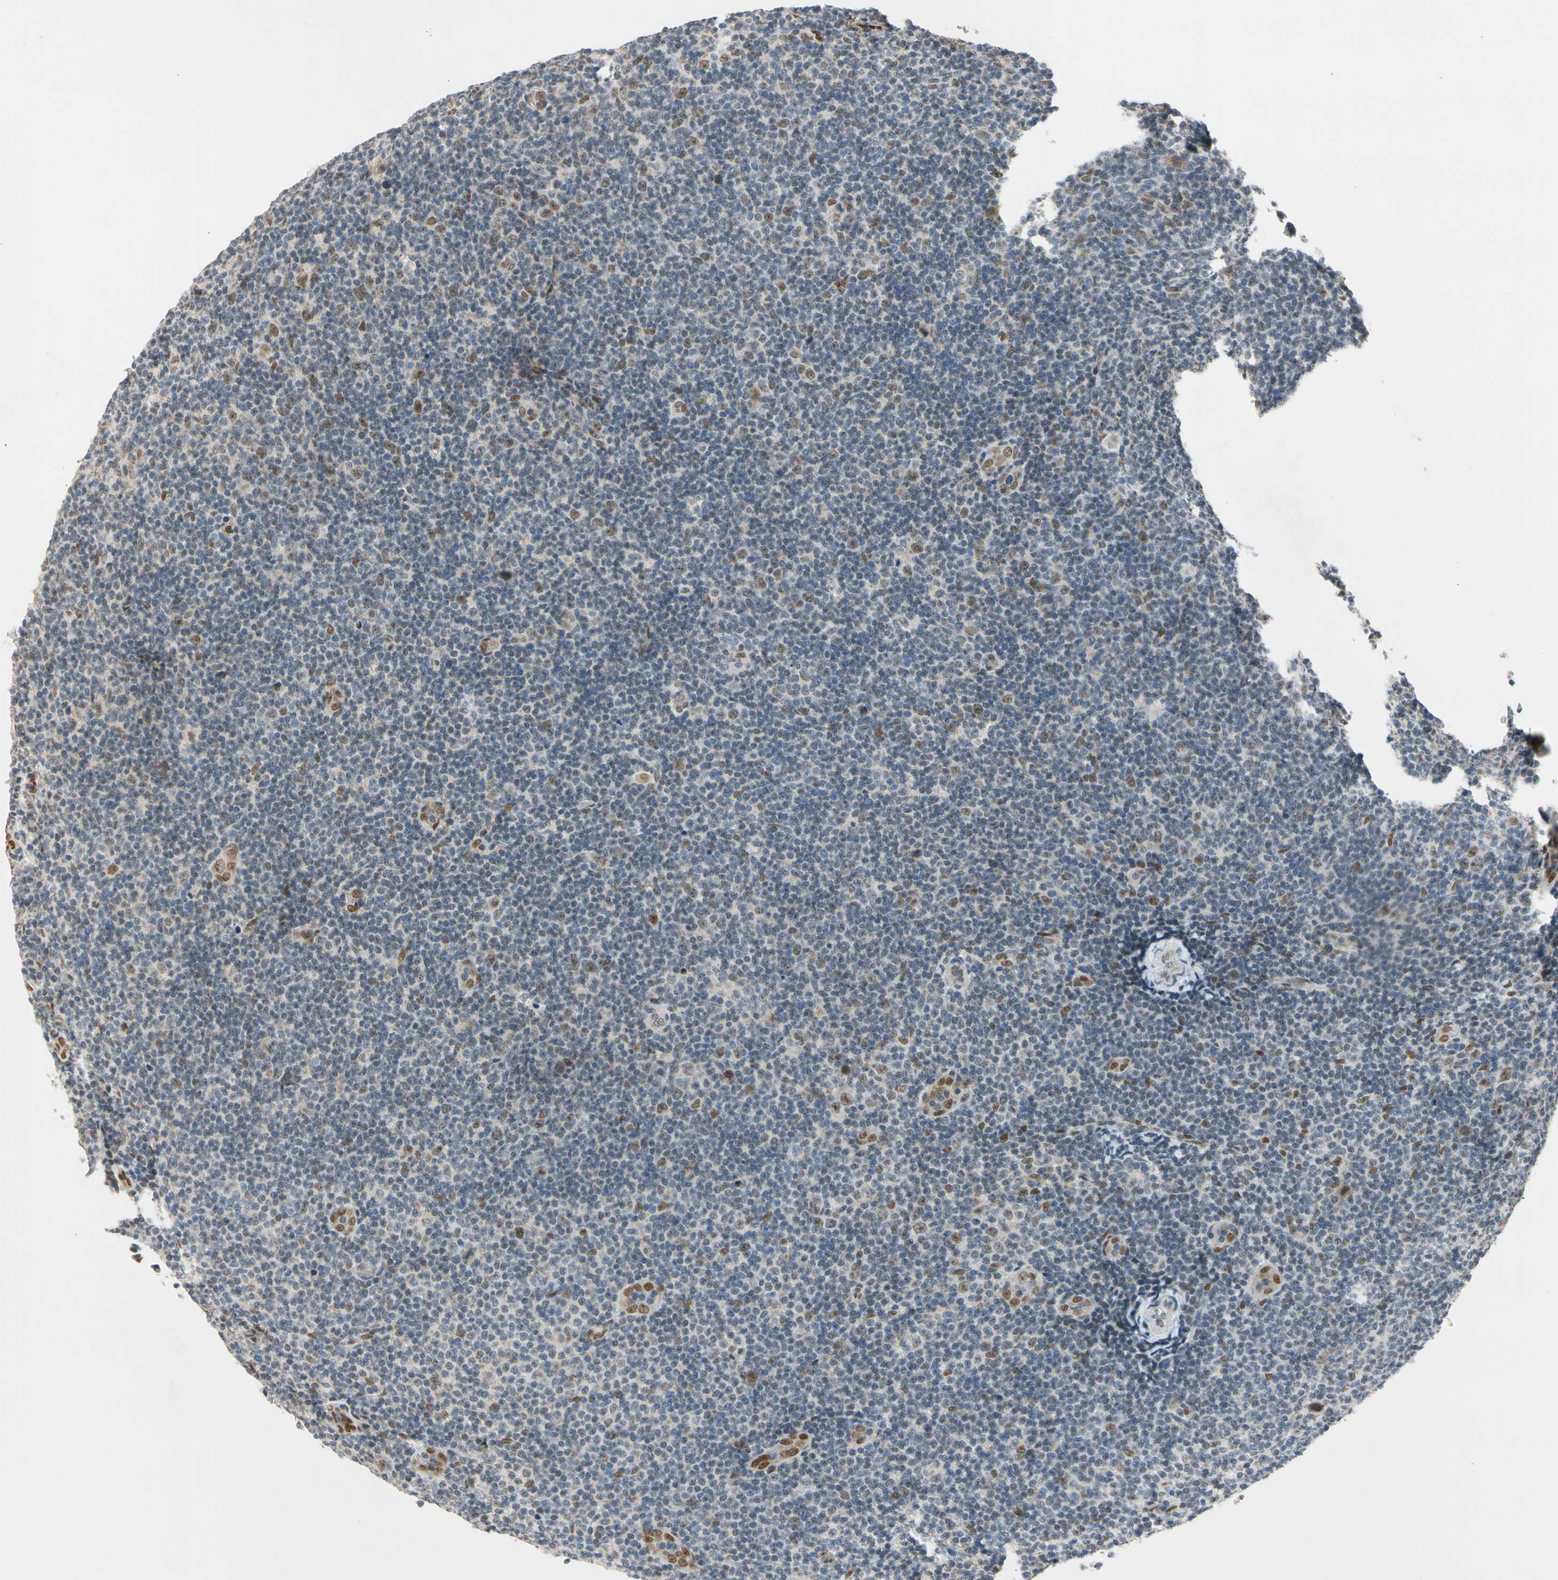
{"staining": {"intensity": "weak", "quantity": "<25%", "location": "nuclear"}, "tissue": "lymphoma", "cell_type": "Tumor cells", "image_type": "cancer", "snomed": [{"axis": "morphology", "description": "Malignant lymphoma, non-Hodgkin's type, Low grade"}, {"axis": "topography", "description": "Lymph node"}], "caption": "Tumor cells show no significant positivity in lymphoma.", "gene": "RIOX2", "patient": {"sex": "male", "age": 83}}